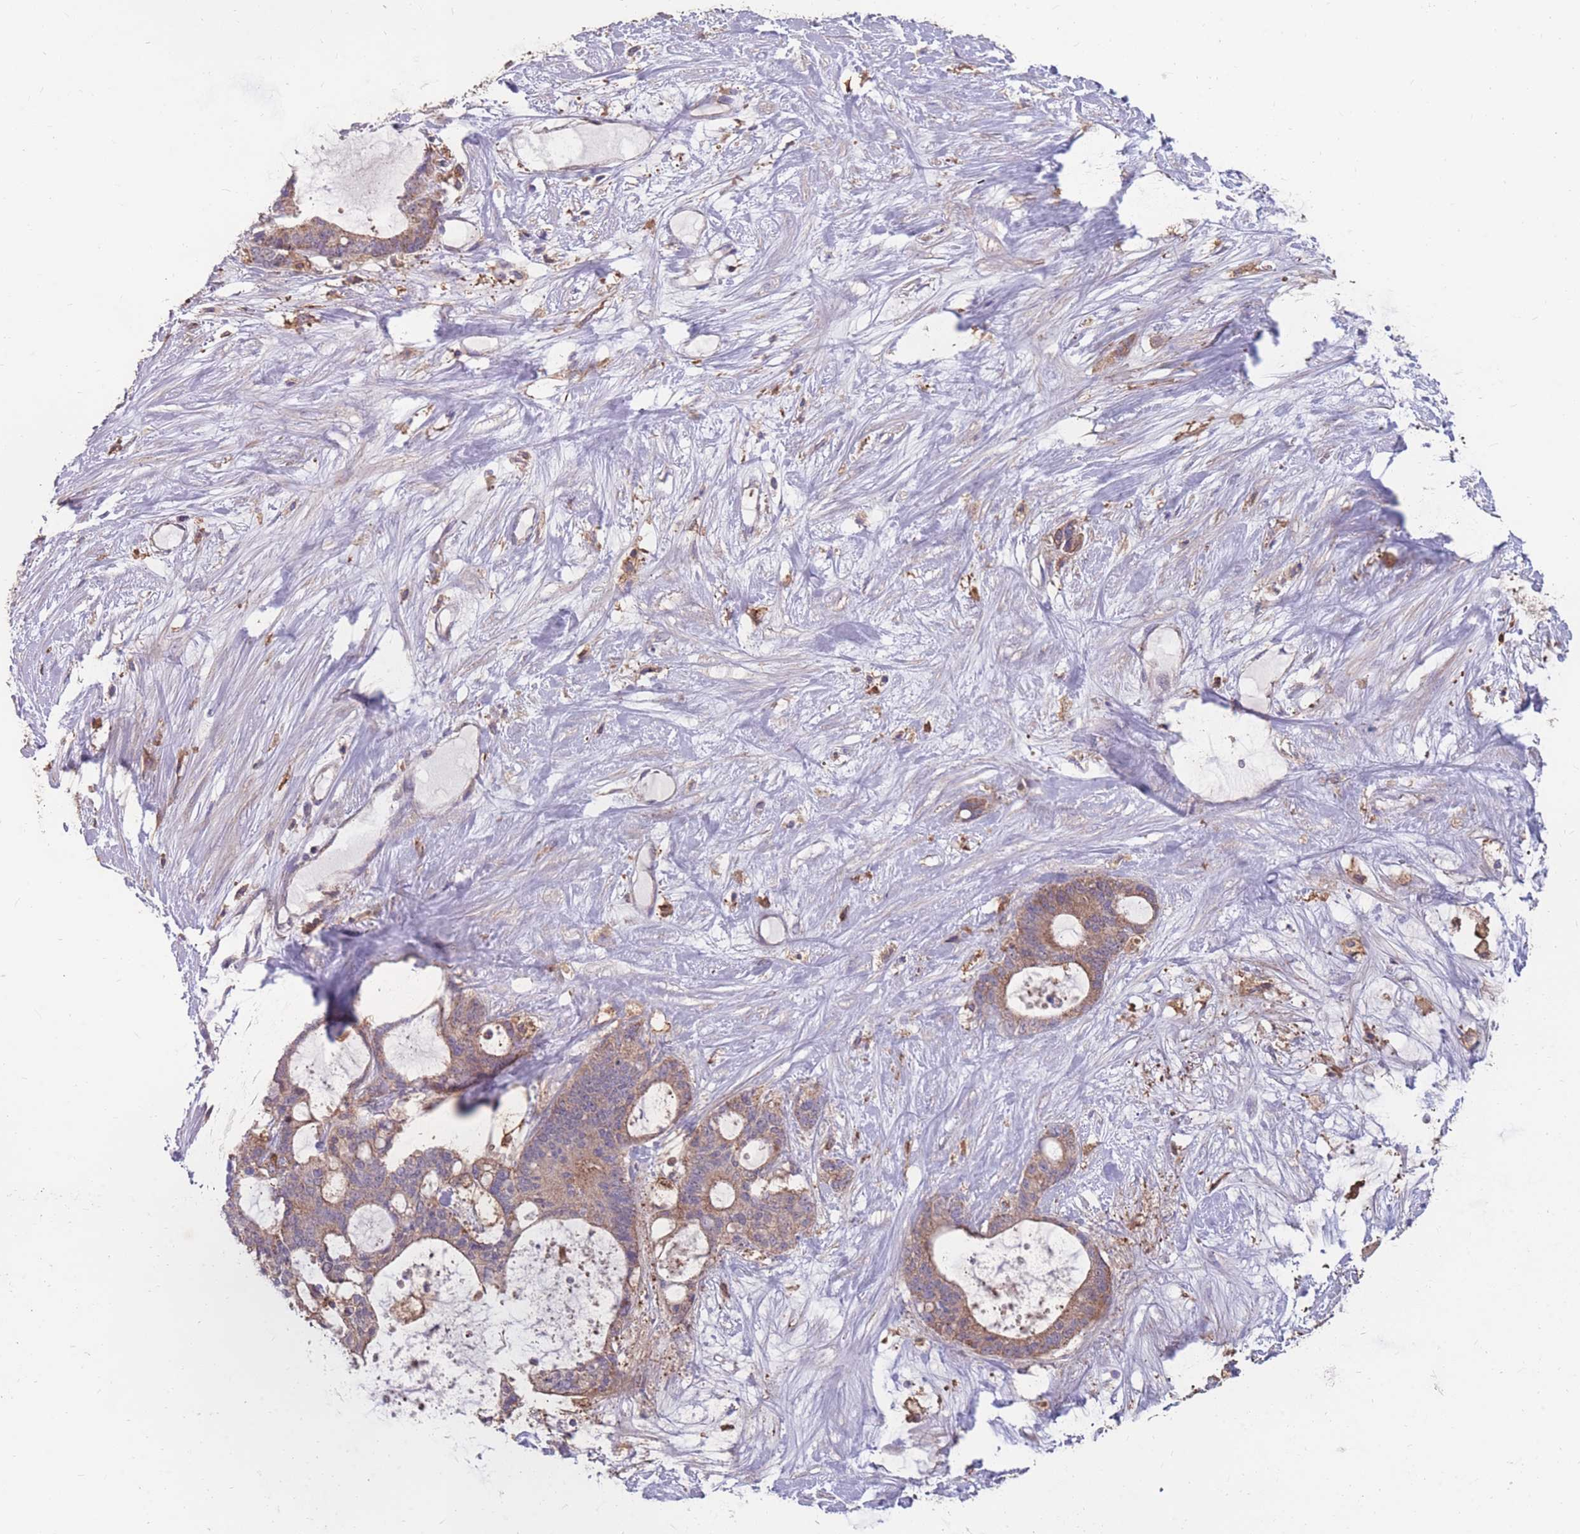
{"staining": {"intensity": "moderate", "quantity": "<25%", "location": "cytoplasmic/membranous"}, "tissue": "liver cancer", "cell_type": "Tumor cells", "image_type": "cancer", "snomed": [{"axis": "morphology", "description": "Normal tissue, NOS"}, {"axis": "morphology", "description": "Cholangiocarcinoma"}, {"axis": "topography", "description": "Liver"}, {"axis": "topography", "description": "Peripheral nerve tissue"}], "caption": "About <25% of tumor cells in human liver cancer show moderate cytoplasmic/membranous protein expression as visualized by brown immunohistochemical staining.", "gene": "CD33", "patient": {"sex": "female", "age": 73}}